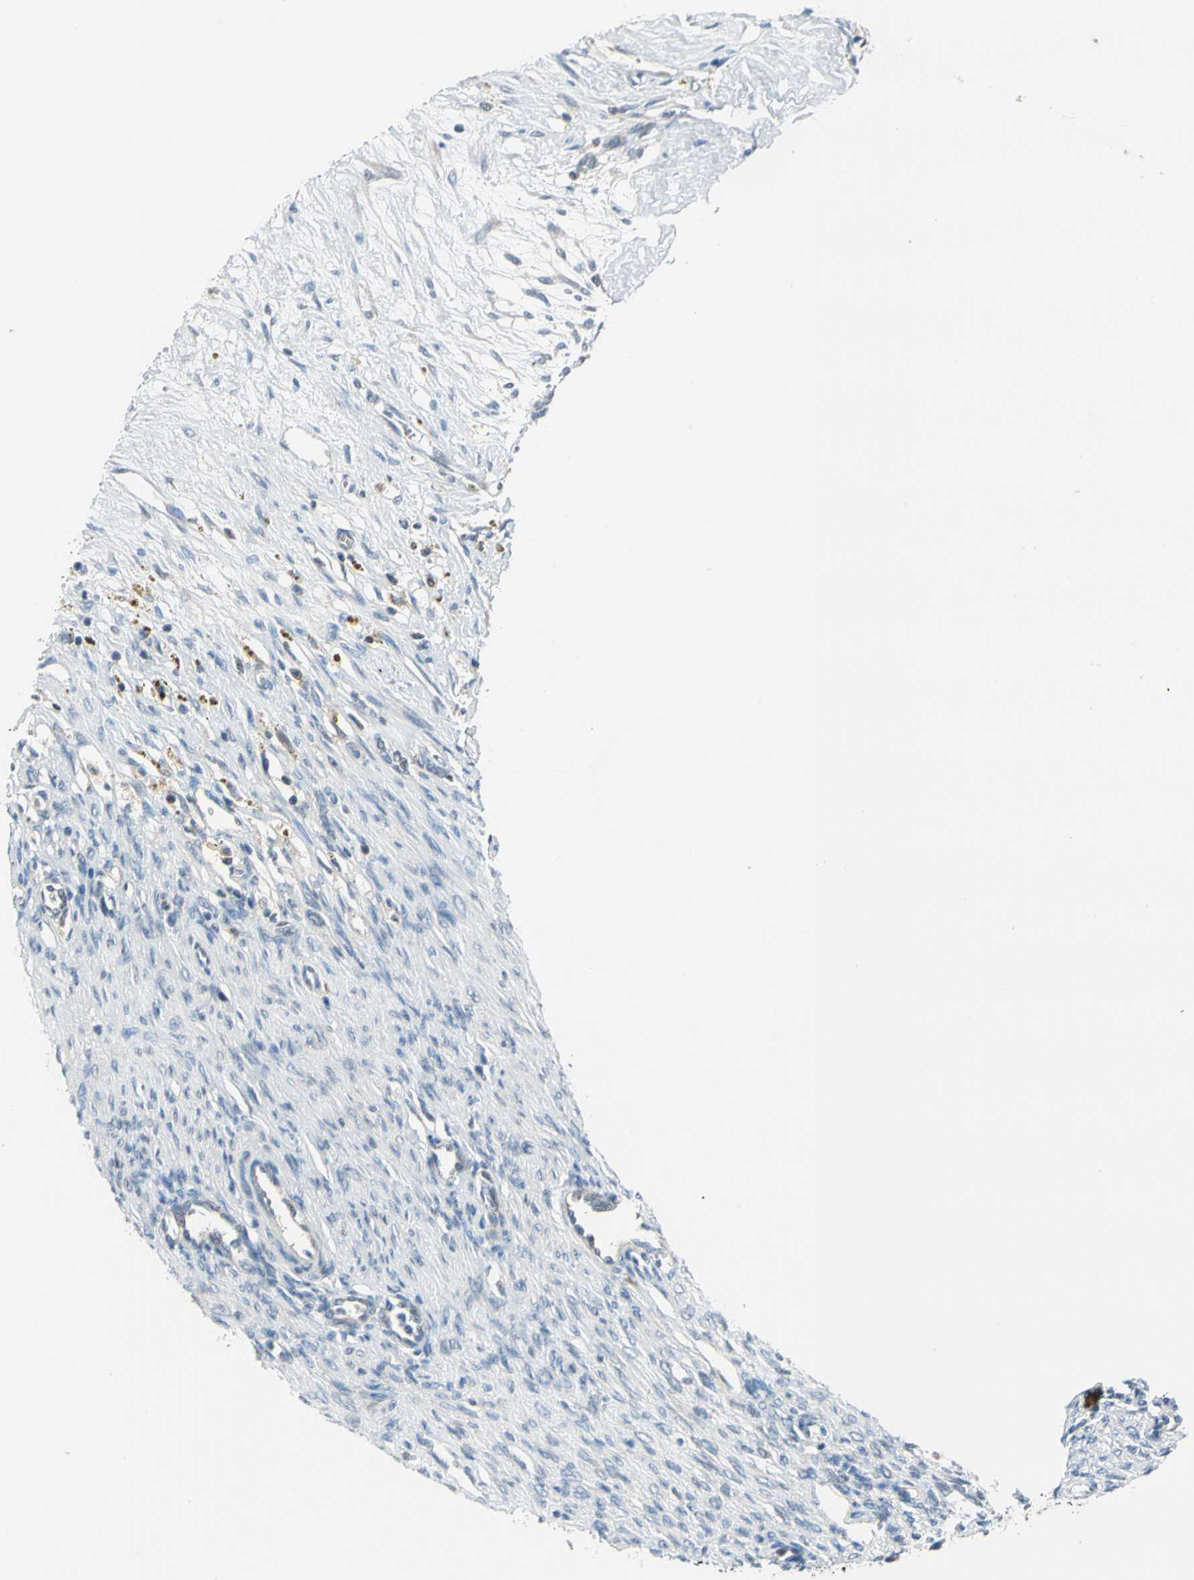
{"staining": {"intensity": "weak", "quantity": "<25%", "location": "cytoplasmic/membranous"}, "tissue": "ovary", "cell_type": "Ovarian stroma cells", "image_type": "normal", "snomed": [{"axis": "morphology", "description": "Normal tissue, NOS"}, {"axis": "topography", "description": "Ovary"}], "caption": "This histopathology image is of benign ovary stained with immunohistochemistry (IHC) to label a protein in brown with the nuclei are counter-stained blue. There is no positivity in ovarian stroma cells.", "gene": "STK40", "patient": {"sex": "female", "age": 33}}